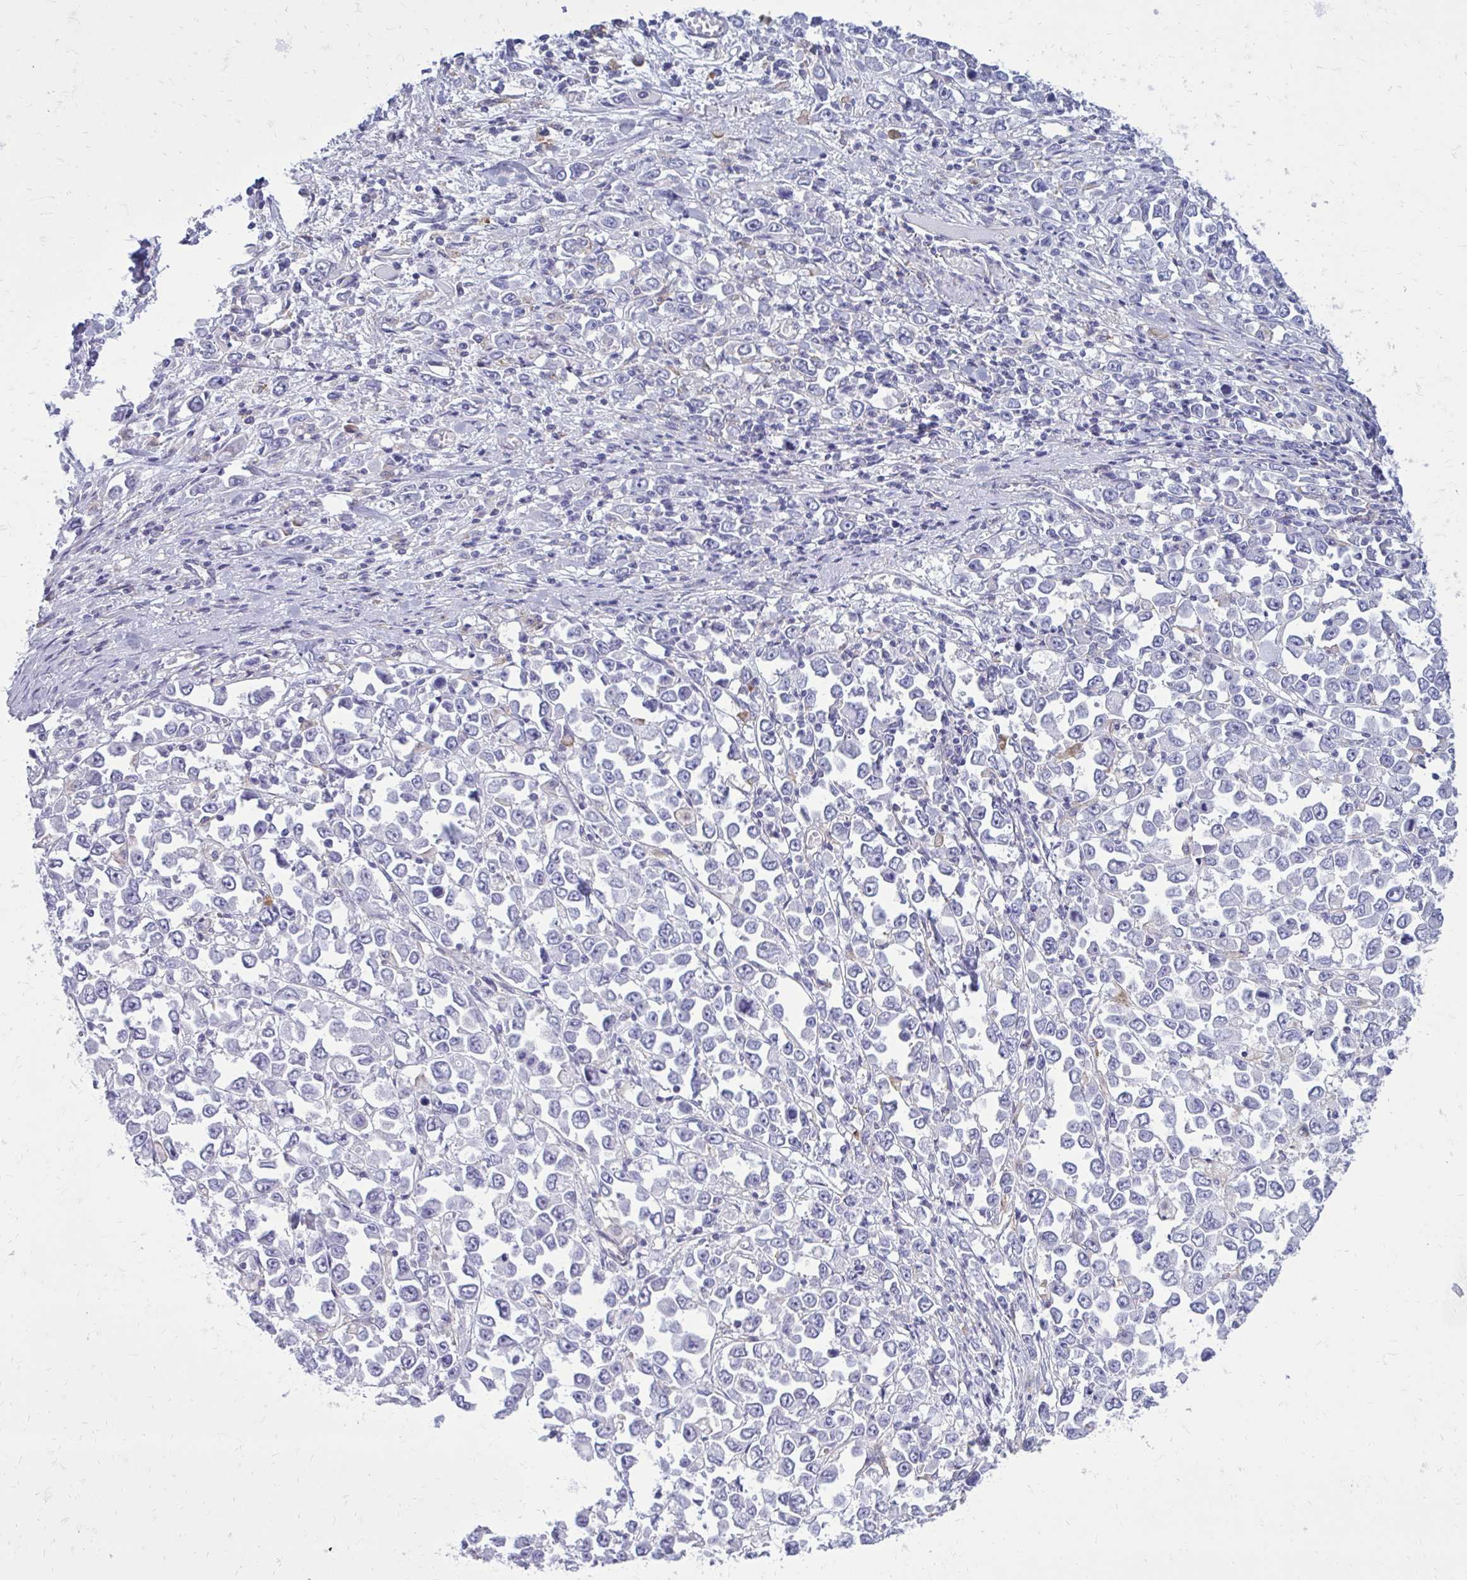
{"staining": {"intensity": "negative", "quantity": "none", "location": "none"}, "tissue": "stomach cancer", "cell_type": "Tumor cells", "image_type": "cancer", "snomed": [{"axis": "morphology", "description": "Adenocarcinoma, NOS"}, {"axis": "topography", "description": "Stomach, upper"}], "caption": "This is a histopathology image of immunohistochemistry (IHC) staining of stomach cancer (adenocarcinoma), which shows no positivity in tumor cells. The staining is performed using DAB (3,3'-diaminobenzidine) brown chromogen with nuclei counter-stained in using hematoxylin.", "gene": "CLTA", "patient": {"sex": "male", "age": 70}}